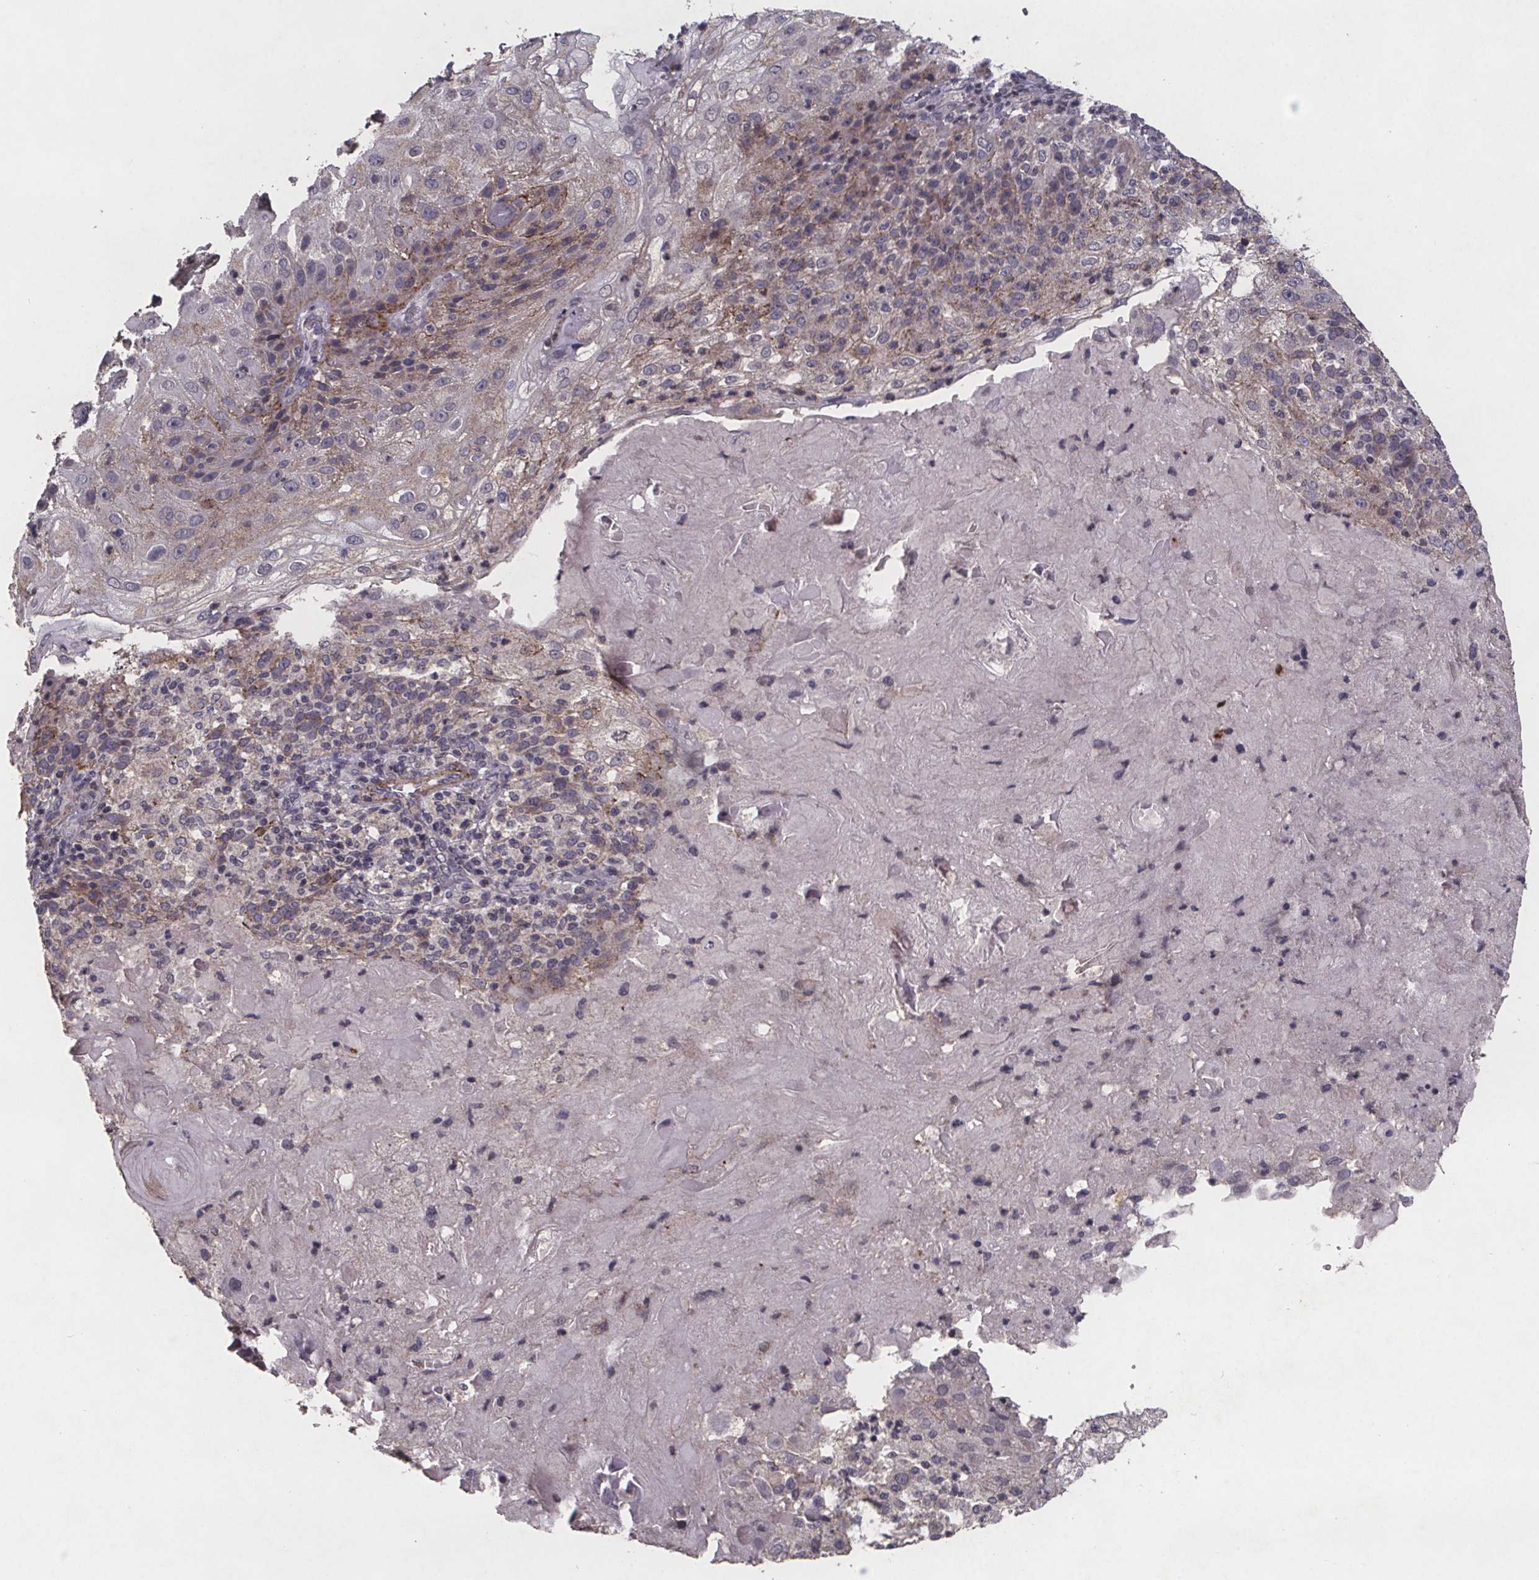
{"staining": {"intensity": "moderate", "quantity": "<25%", "location": "cytoplasmic/membranous"}, "tissue": "skin cancer", "cell_type": "Tumor cells", "image_type": "cancer", "snomed": [{"axis": "morphology", "description": "Normal tissue, NOS"}, {"axis": "morphology", "description": "Squamous cell carcinoma, NOS"}, {"axis": "topography", "description": "Skin"}], "caption": "Immunohistochemistry (IHC) micrograph of skin squamous cell carcinoma stained for a protein (brown), which reveals low levels of moderate cytoplasmic/membranous expression in about <25% of tumor cells.", "gene": "PALLD", "patient": {"sex": "female", "age": 83}}